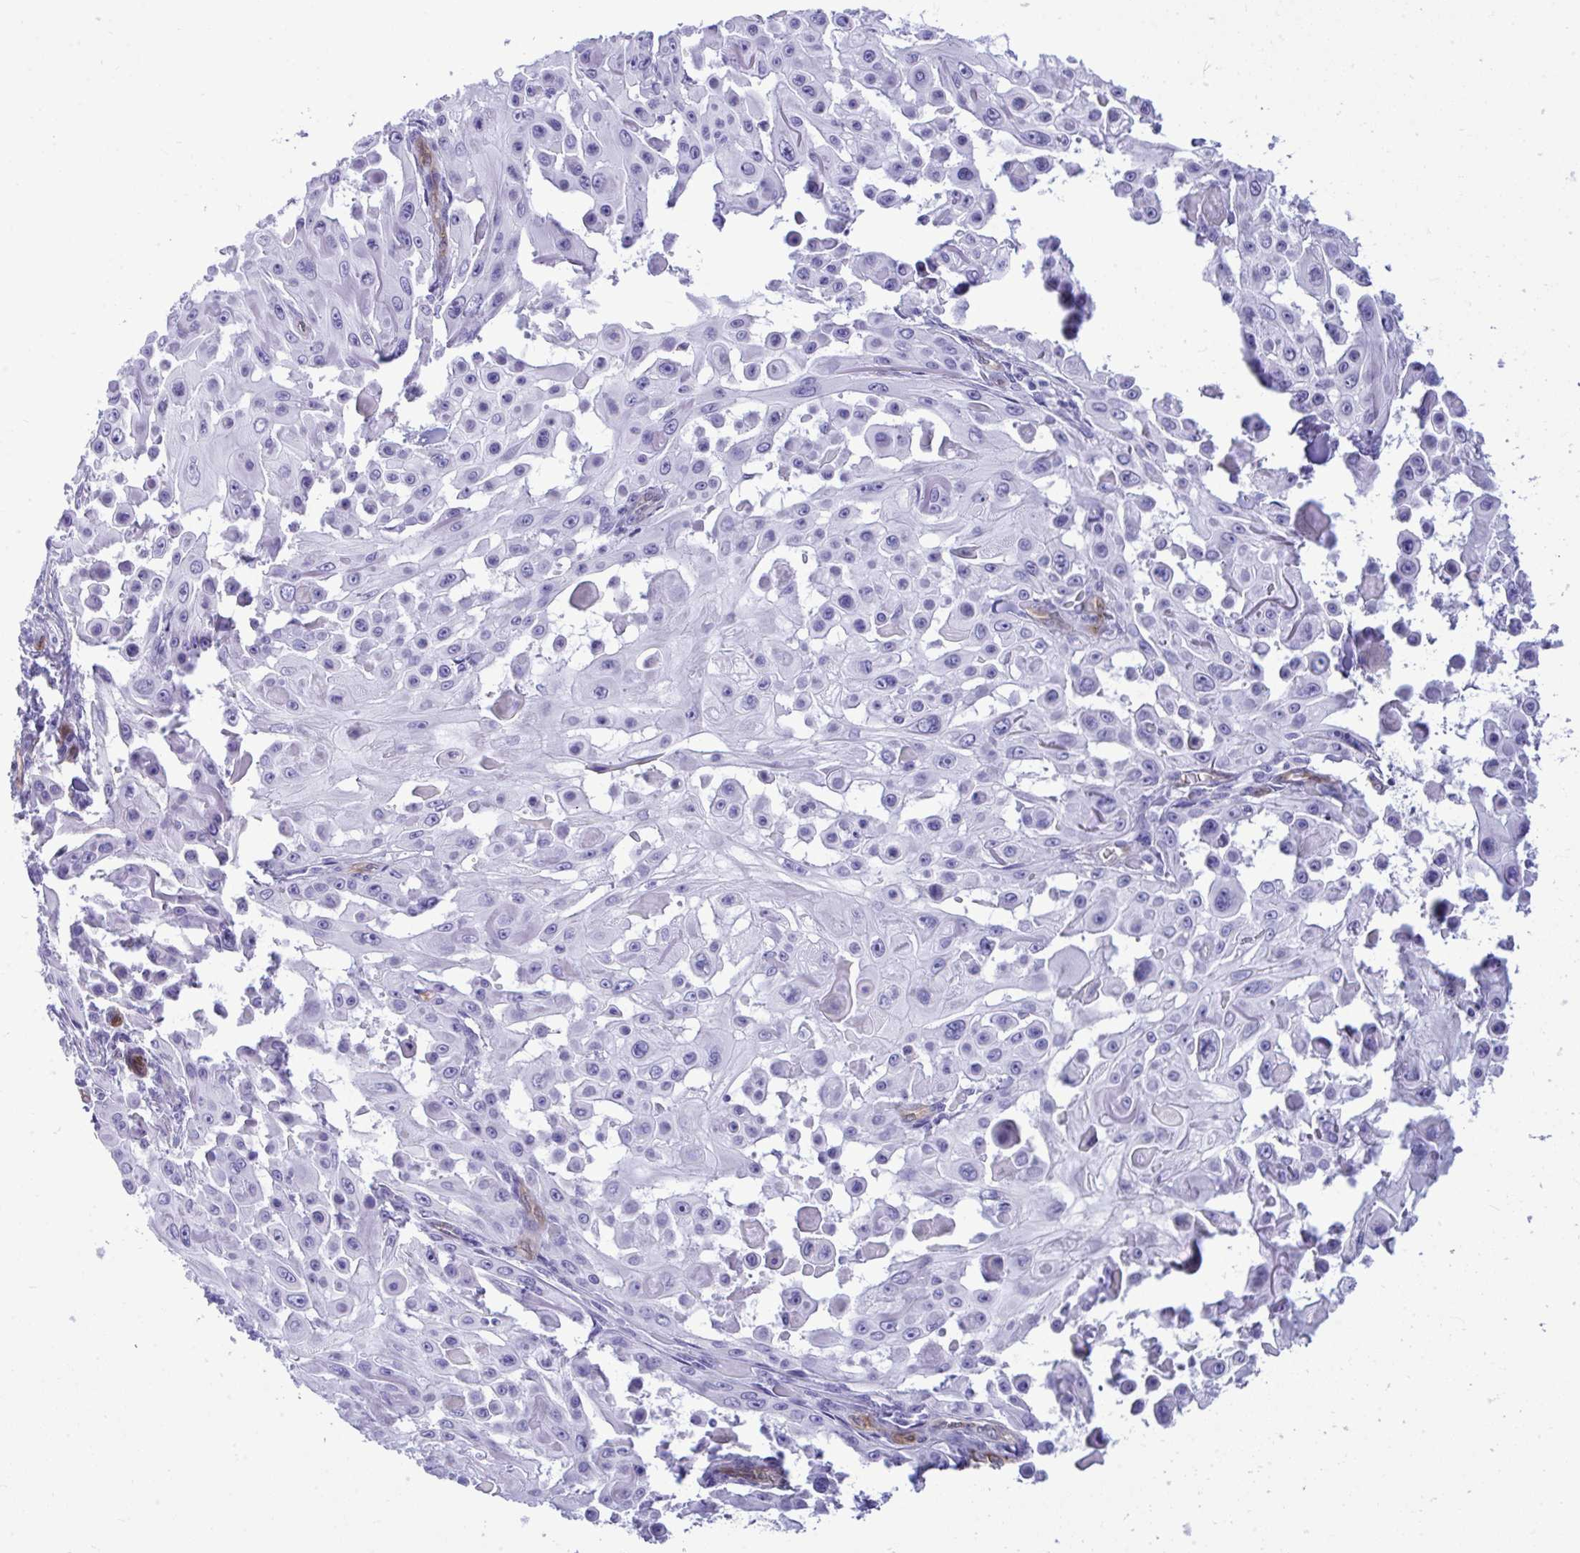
{"staining": {"intensity": "negative", "quantity": "none", "location": "none"}, "tissue": "skin cancer", "cell_type": "Tumor cells", "image_type": "cancer", "snomed": [{"axis": "morphology", "description": "Squamous cell carcinoma, NOS"}, {"axis": "topography", "description": "Skin"}], "caption": "IHC photomicrograph of skin cancer stained for a protein (brown), which demonstrates no positivity in tumor cells.", "gene": "LIMS2", "patient": {"sex": "male", "age": 91}}